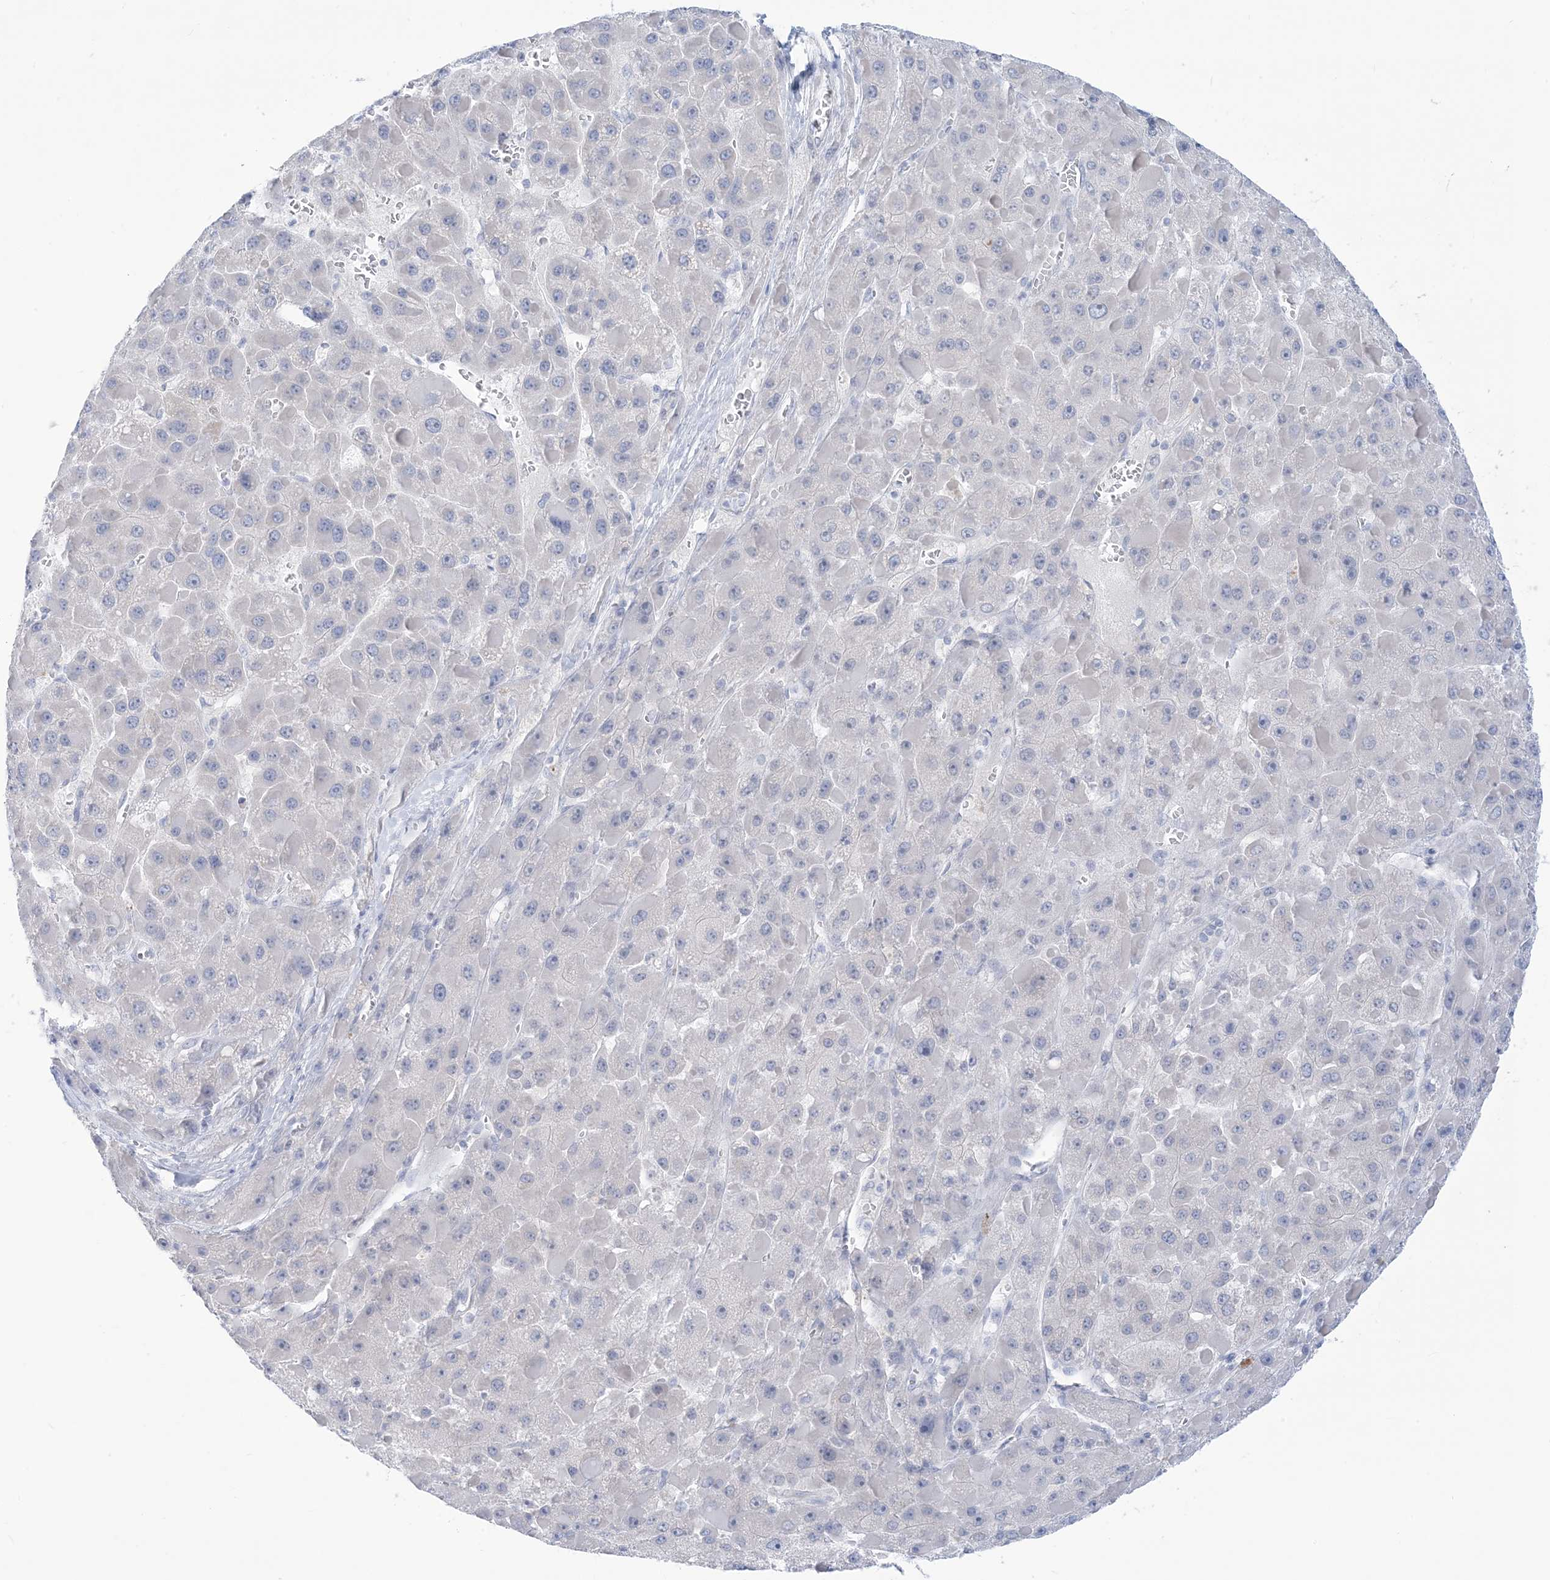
{"staining": {"intensity": "negative", "quantity": "none", "location": "none"}, "tissue": "liver cancer", "cell_type": "Tumor cells", "image_type": "cancer", "snomed": [{"axis": "morphology", "description": "Carcinoma, Hepatocellular, NOS"}, {"axis": "topography", "description": "Liver"}], "caption": "This photomicrograph is of liver cancer (hepatocellular carcinoma) stained with immunohistochemistry (IHC) to label a protein in brown with the nuclei are counter-stained blue. There is no positivity in tumor cells. Brightfield microscopy of IHC stained with DAB (3,3'-diaminobenzidine) (brown) and hematoxylin (blue), captured at high magnification.", "gene": "MARS2", "patient": {"sex": "female", "age": 73}}